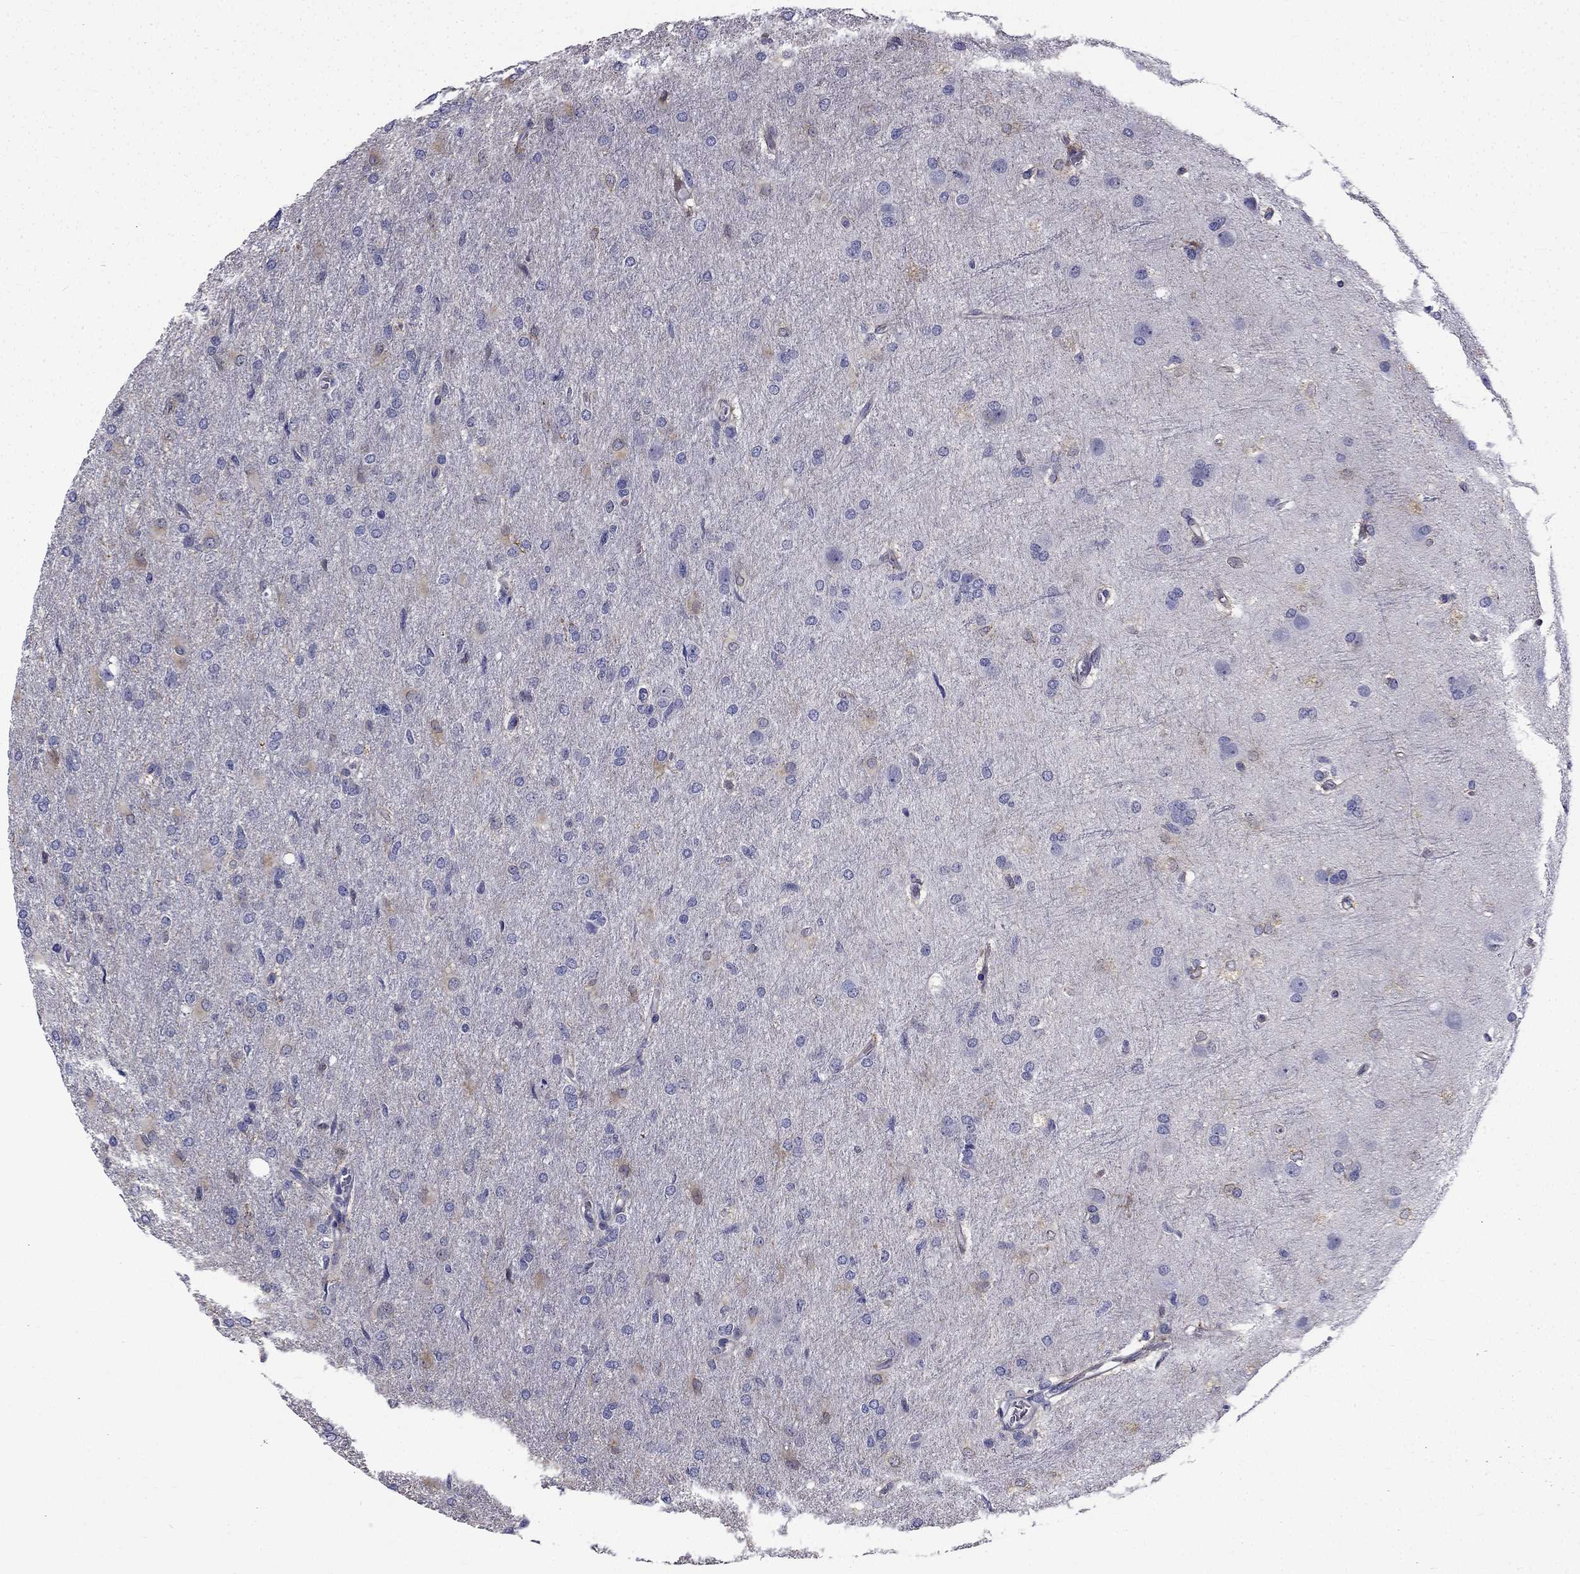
{"staining": {"intensity": "negative", "quantity": "none", "location": "none"}, "tissue": "glioma", "cell_type": "Tumor cells", "image_type": "cancer", "snomed": [{"axis": "morphology", "description": "Glioma, malignant, High grade"}, {"axis": "topography", "description": "Brain"}], "caption": "High power microscopy histopathology image of an immunohistochemistry histopathology image of glioma, revealing no significant expression in tumor cells.", "gene": "CCDC40", "patient": {"sex": "male", "age": 68}}